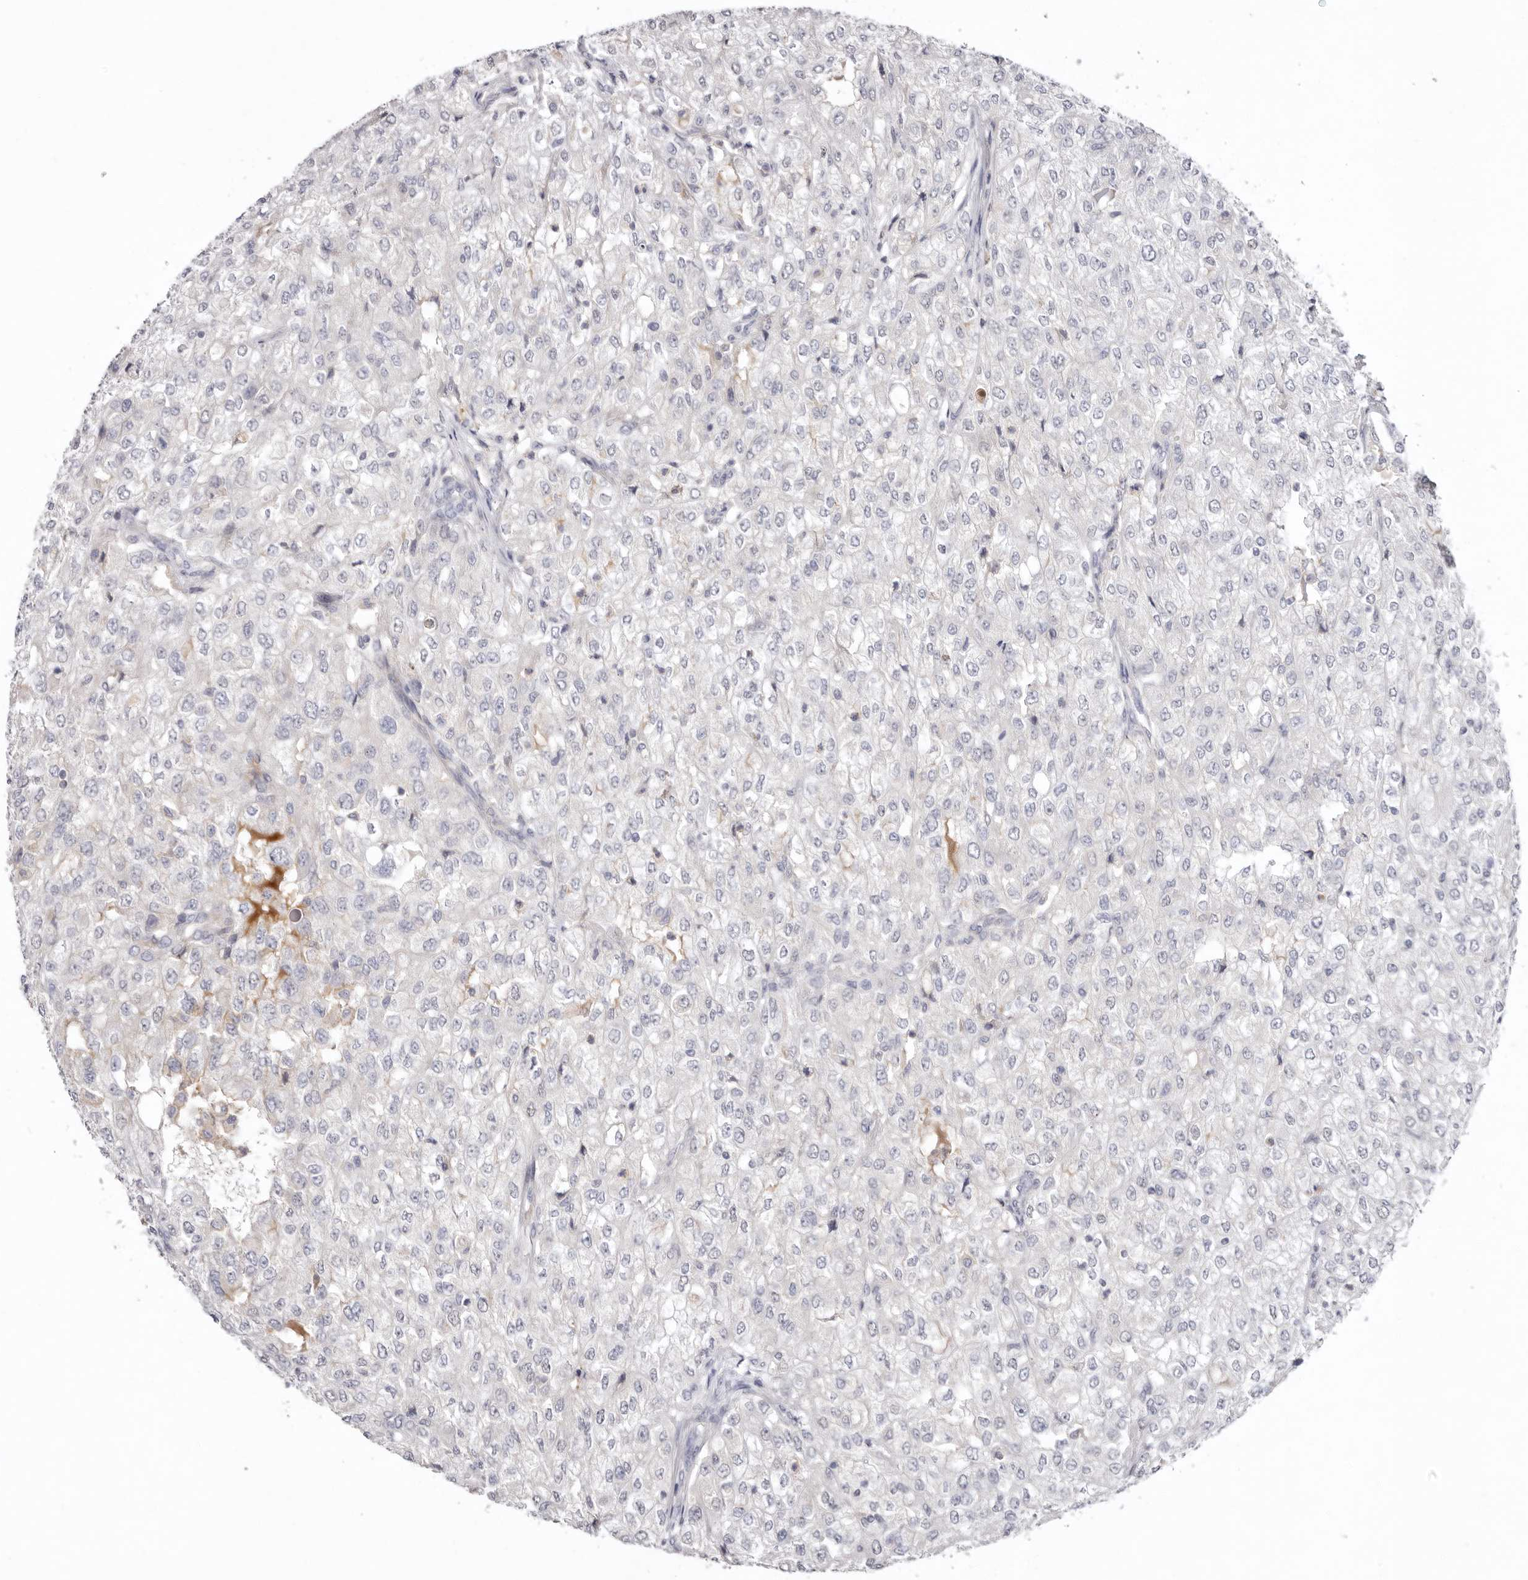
{"staining": {"intensity": "negative", "quantity": "none", "location": "none"}, "tissue": "renal cancer", "cell_type": "Tumor cells", "image_type": "cancer", "snomed": [{"axis": "morphology", "description": "Adenocarcinoma, NOS"}, {"axis": "topography", "description": "Kidney"}], "caption": "IHC image of human adenocarcinoma (renal) stained for a protein (brown), which displays no expression in tumor cells.", "gene": "LMLN", "patient": {"sex": "female", "age": 54}}